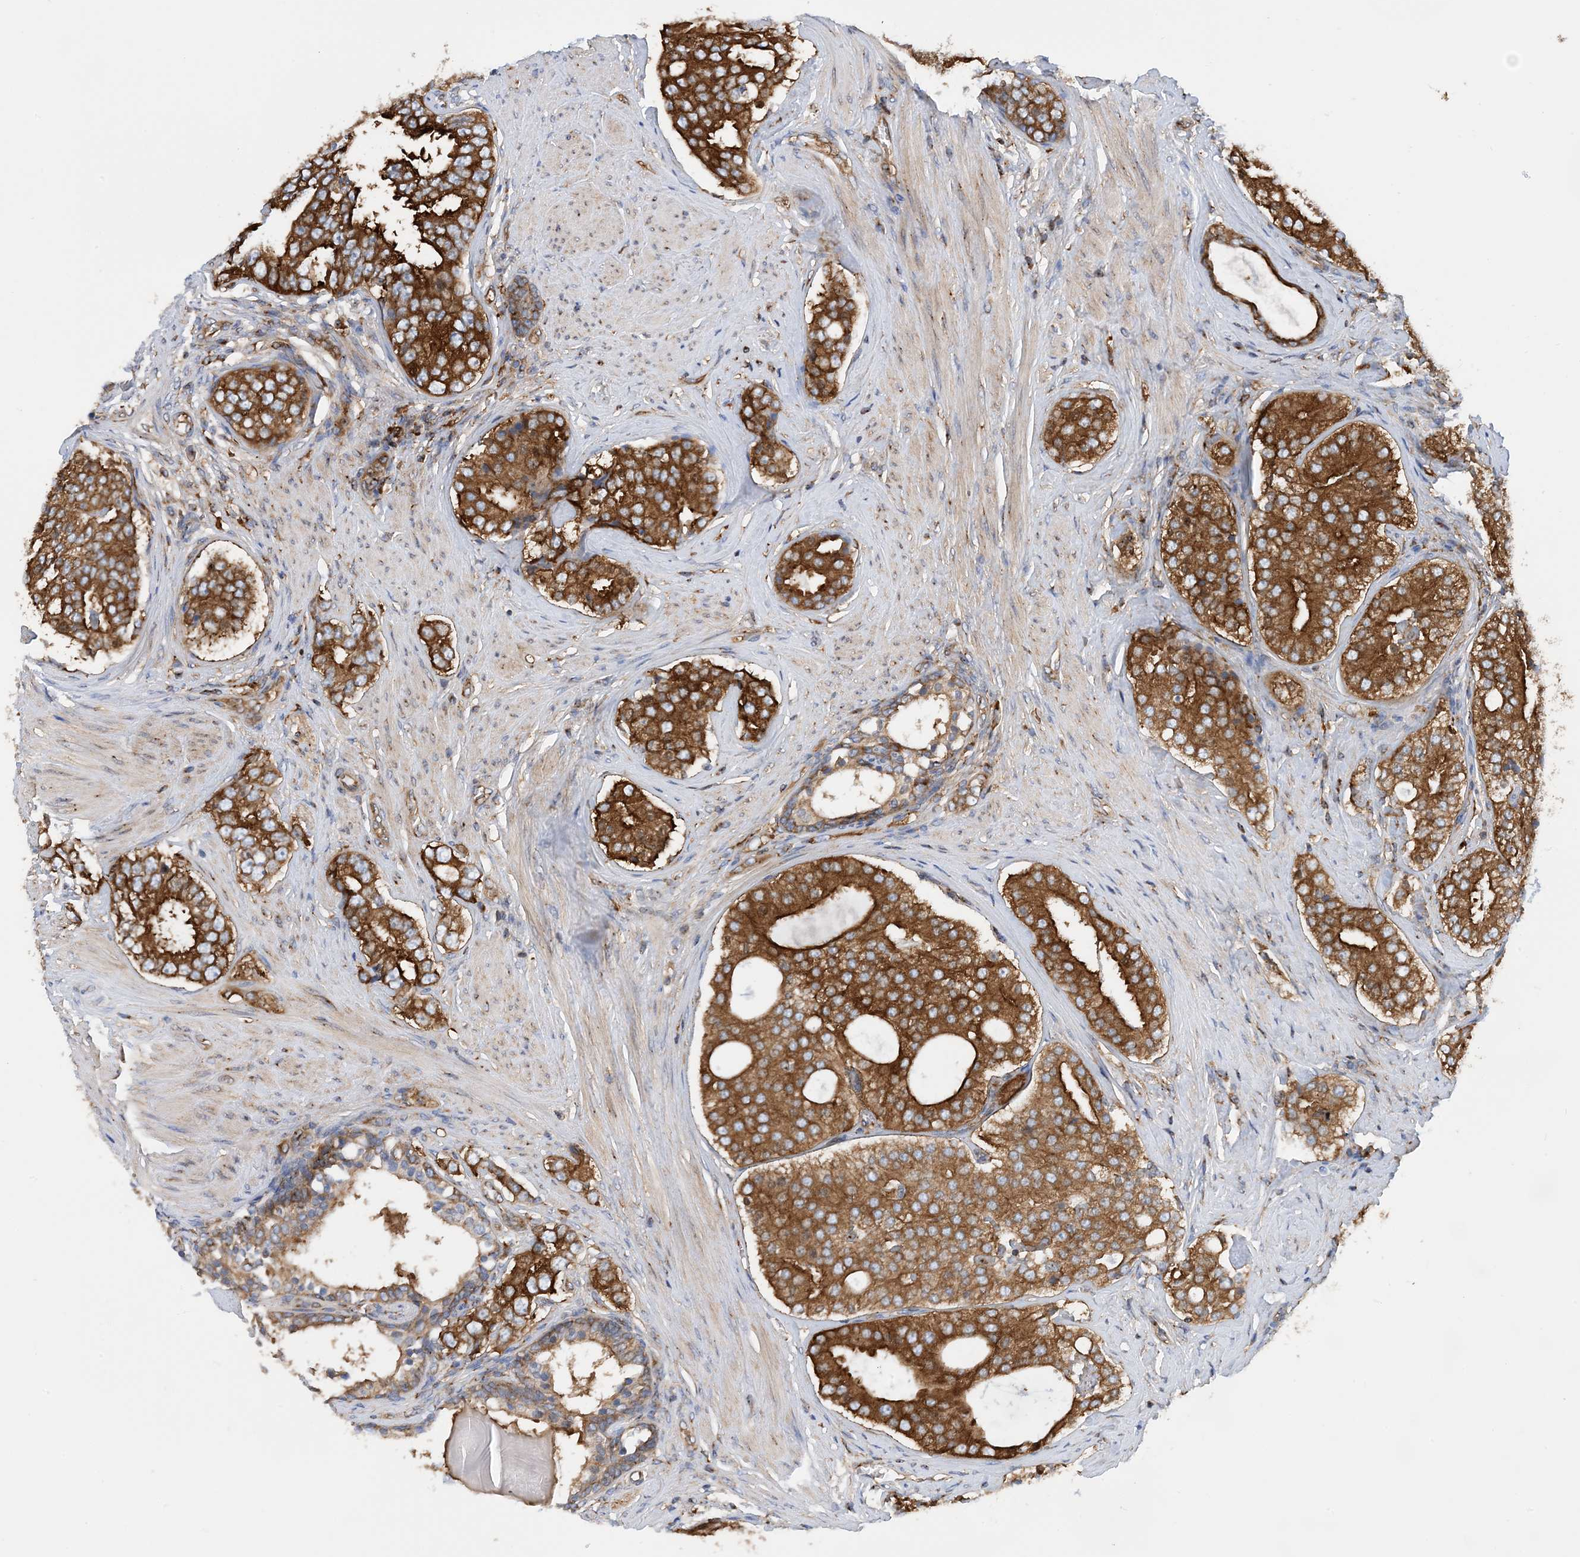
{"staining": {"intensity": "moderate", "quantity": ">75%", "location": "cytoplasmic/membranous"}, "tissue": "prostate cancer", "cell_type": "Tumor cells", "image_type": "cancer", "snomed": [{"axis": "morphology", "description": "Adenocarcinoma, High grade"}, {"axis": "topography", "description": "Prostate"}], "caption": "A photomicrograph of human prostate cancer stained for a protein shows moderate cytoplasmic/membranous brown staining in tumor cells.", "gene": "DYNC1LI1", "patient": {"sex": "male", "age": 56}}